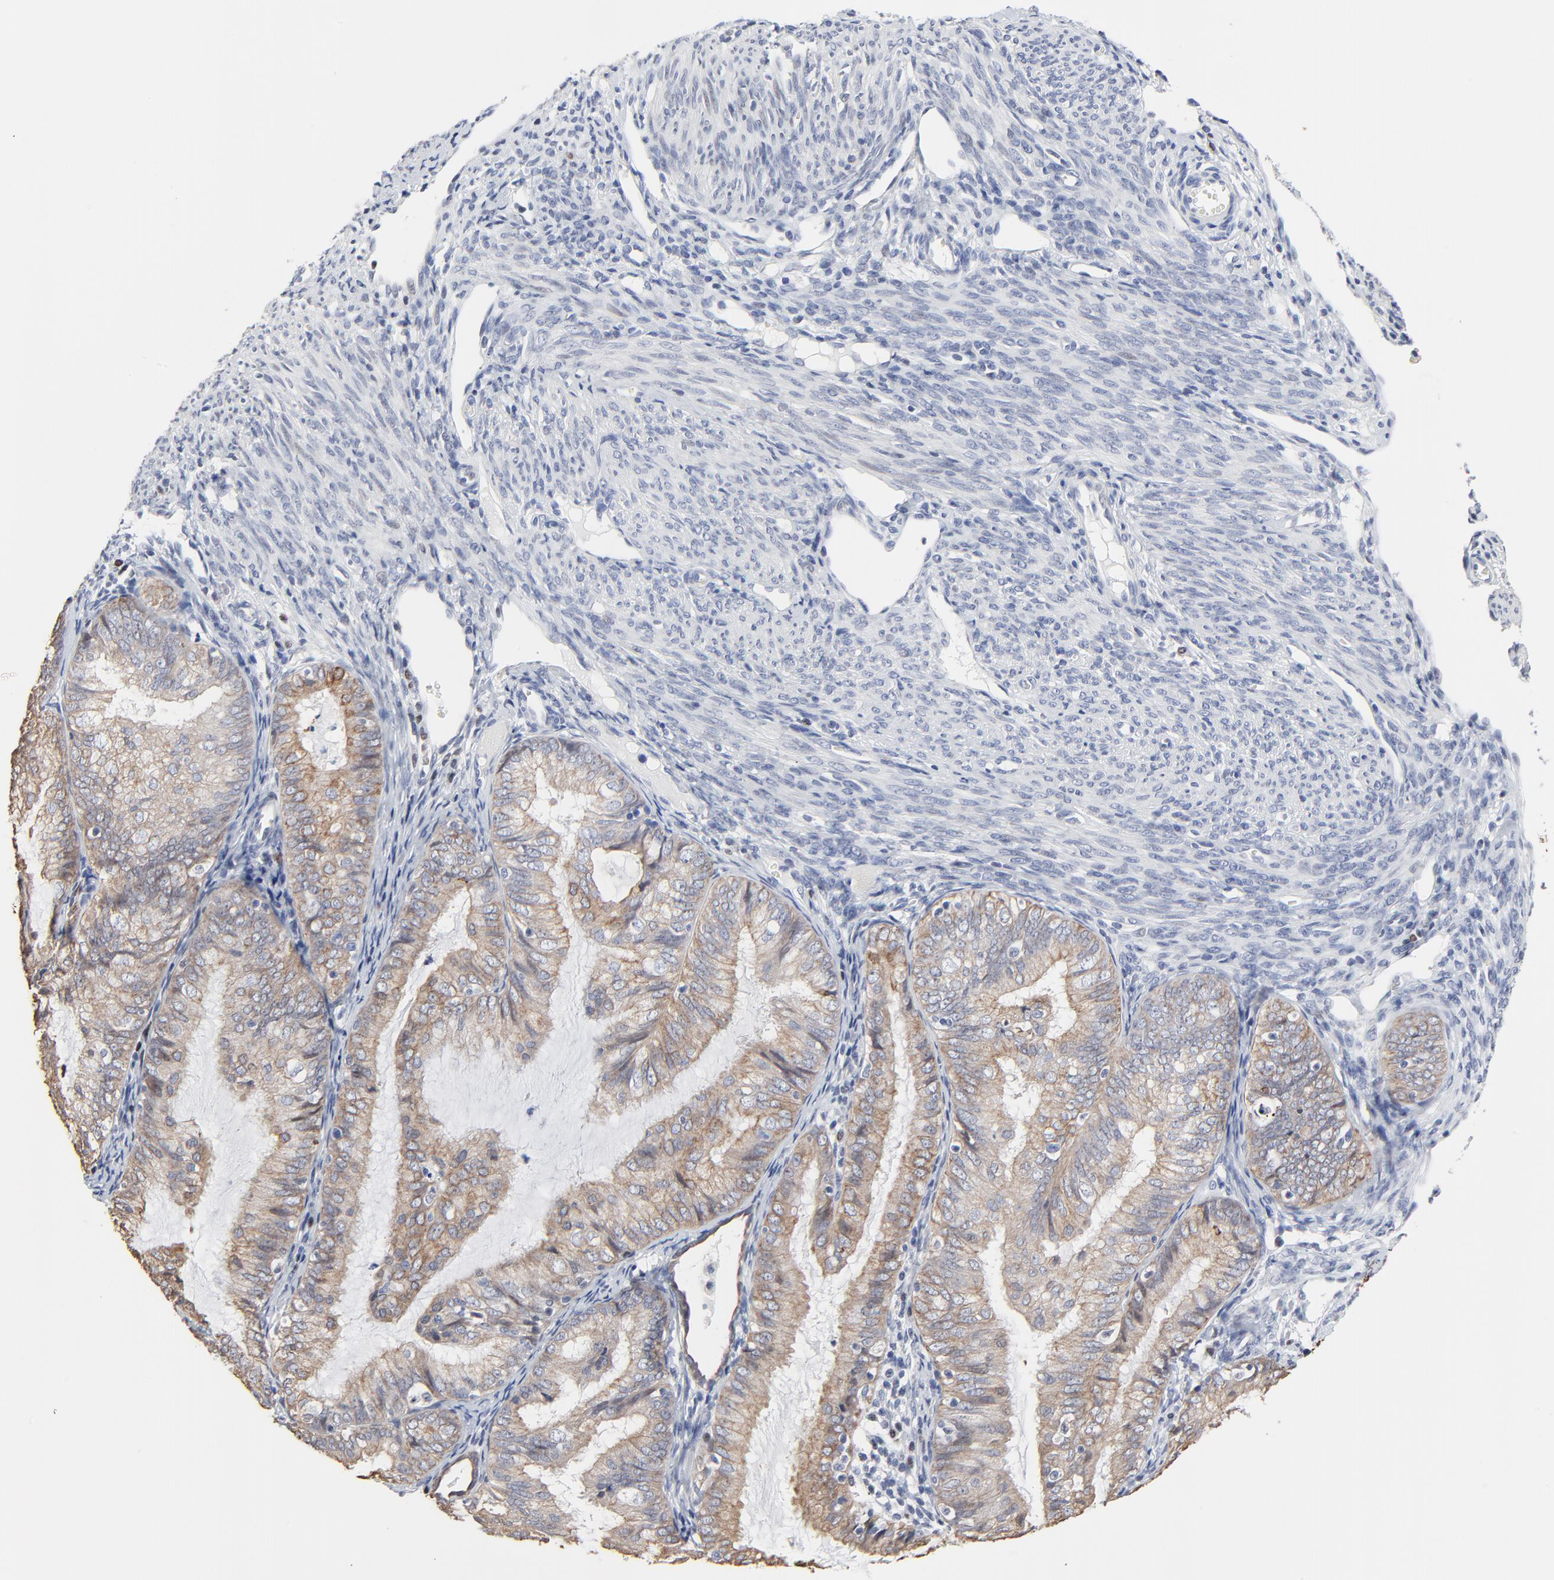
{"staining": {"intensity": "moderate", "quantity": ">75%", "location": "cytoplasmic/membranous"}, "tissue": "endometrial cancer", "cell_type": "Tumor cells", "image_type": "cancer", "snomed": [{"axis": "morphology", "description": "Adenocarcinoma, NOS"}, {"axis": "topography", "description": "Endometrium"}], "caption": "This is a micrograph of IHC staining of endometrial adenocarcinoma, which shows moderate expression in the cytoplasmic/membranous of tumor cells.", "gene": "LNX1", "patient": {"sex": "female", "age": 66}}